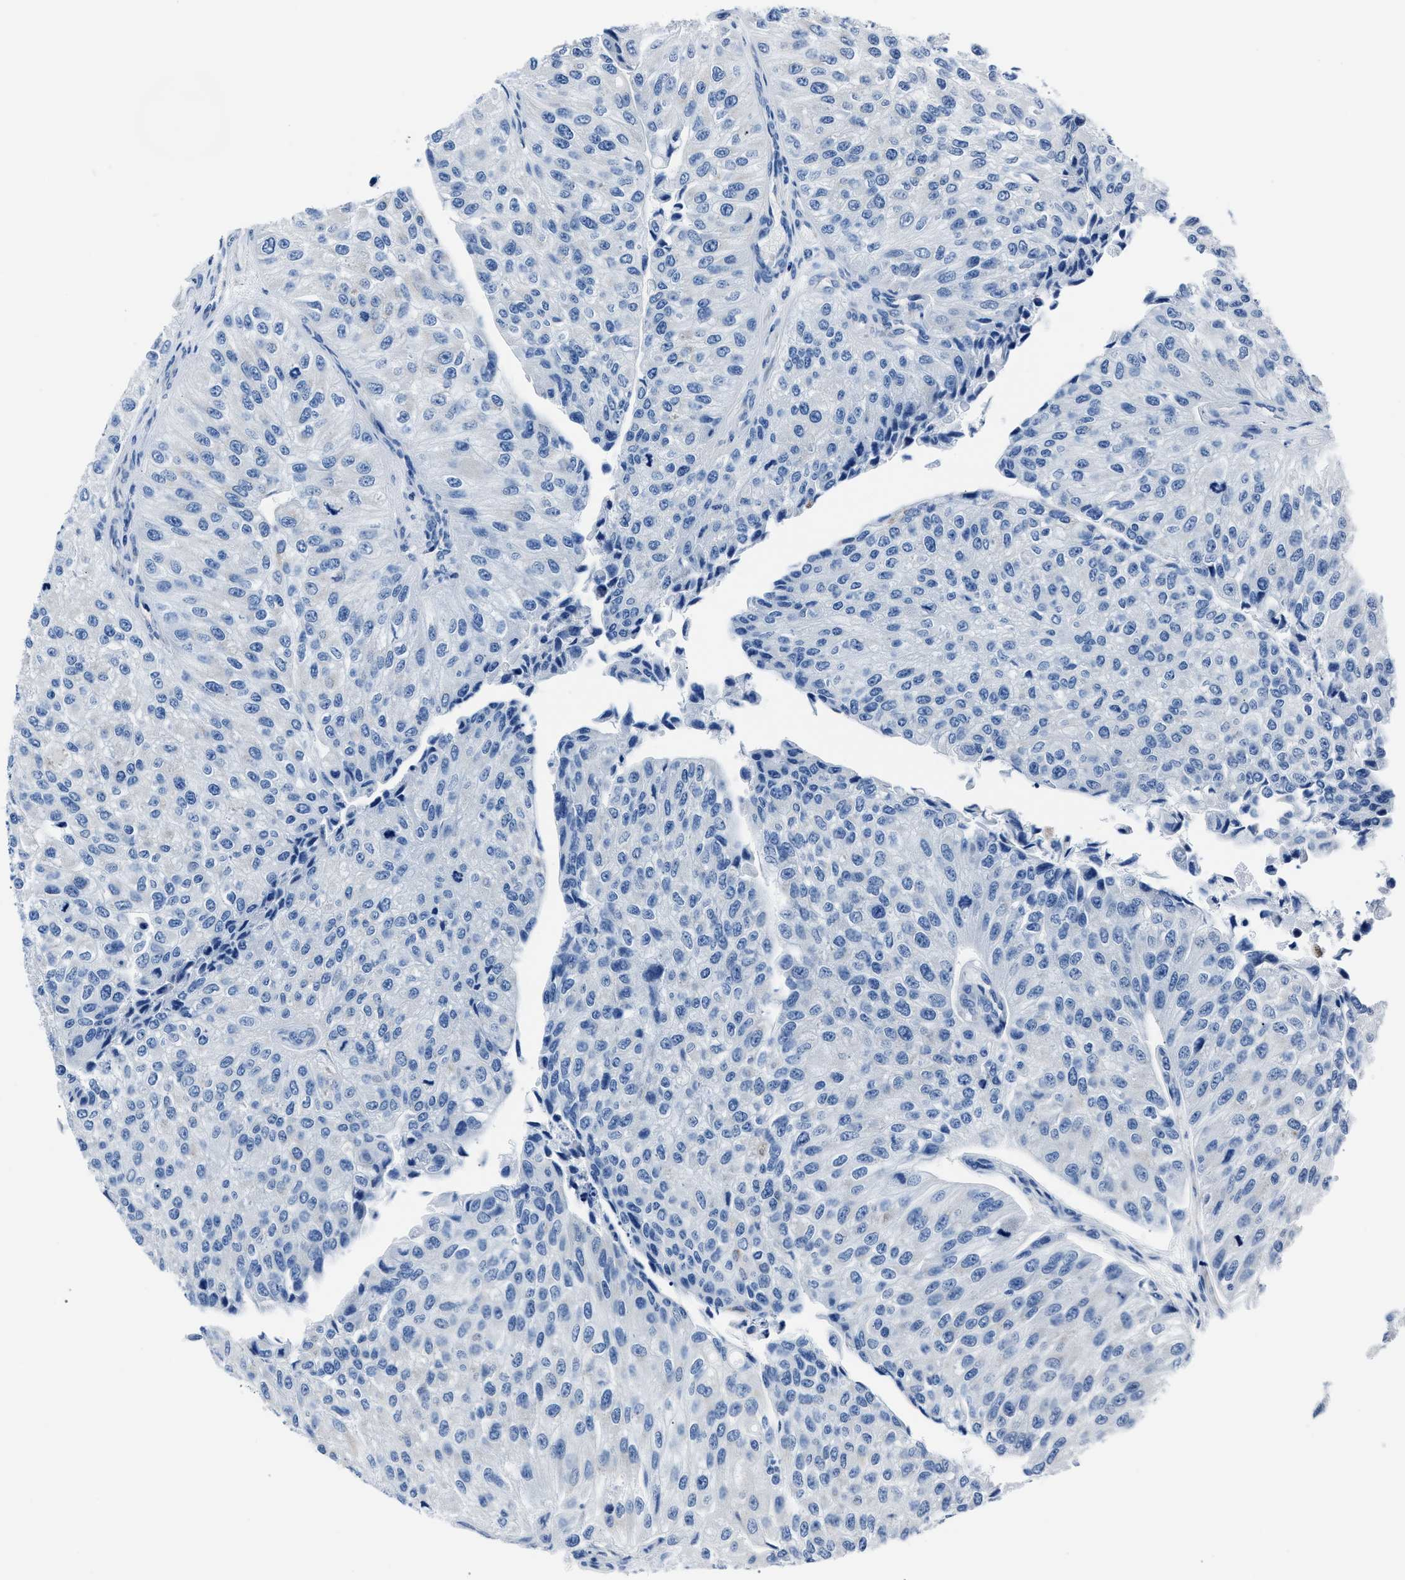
{"staining": {"intensity": "negative", "quantity": "none", "location": "none"}, "tissue": "urothelial cancer", "cell_type": "Tumor cells", "image_type": "cancer", "snomed": [{"axis": "morphology", "description": "Urothelial carcinoma, High grade"}, {"axis": "topography", "description": "Kidney"}, {"axis": "topography", "description": "Urinary bladder"}], "caption": "Immunohistochemical staining of high-grade urothelial carcinoma displays no significant staining in tumor cells.", "gene": "AMACR", "patient": {"sex": "male", "age": 77}}